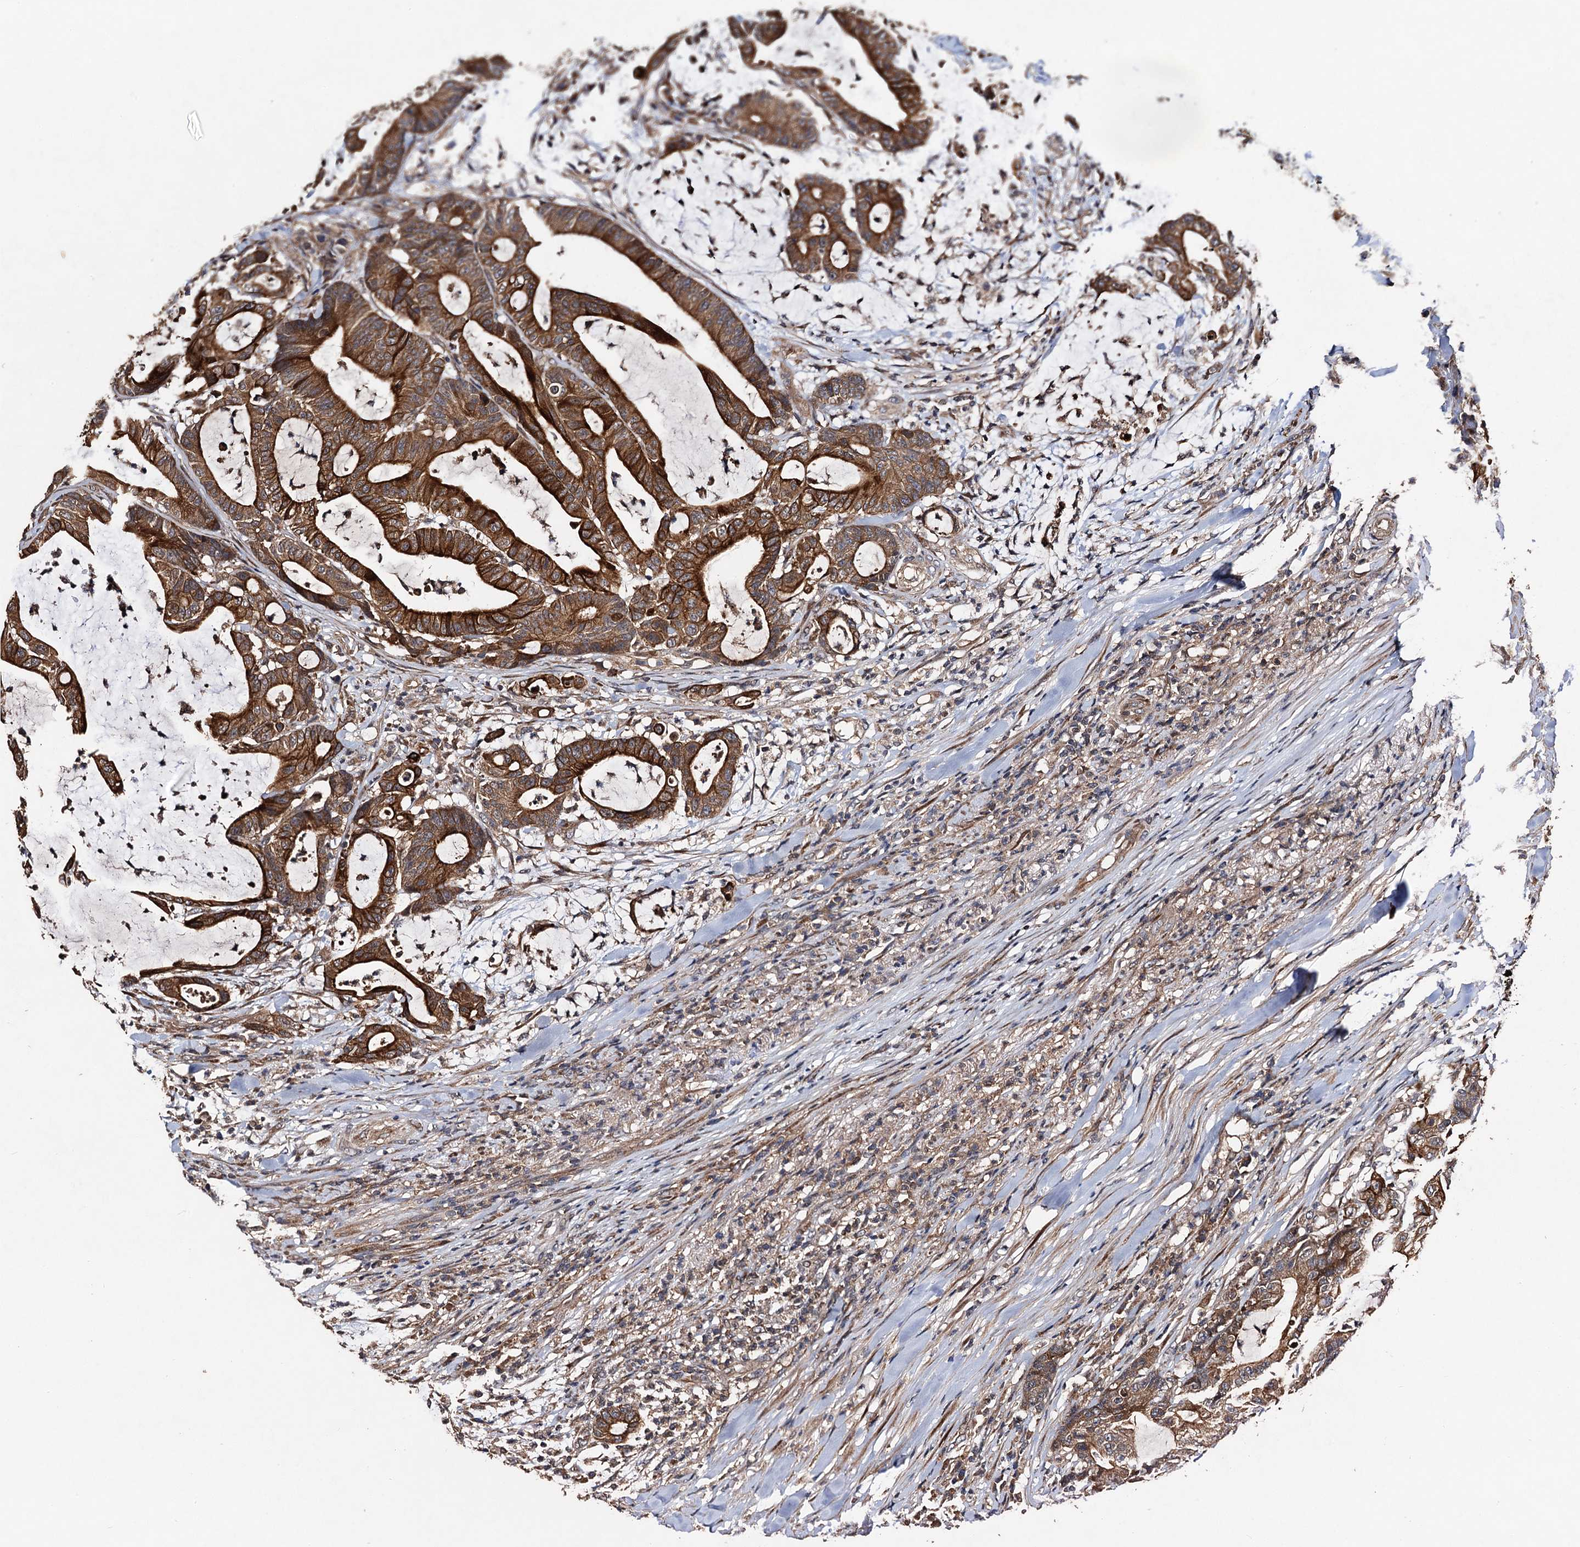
{"staining": {"intensity": "strong", "quantity": ">75%", "location": "cytoplasmic/membranous"}, "tissue": "colorectal cancer", "cell_type": "Tumor cells", "image_type": "cancer", "snomed": [{"axis": "morphology", "description": "Adenocarcinoma, NOS"}, {"axis": "topography", "description": "Colon"}], "caption": "The immunohistochemical stain shows strong cytoplasmic/membranous positivity in tumor cells of adenocarcinoma (colorectal) tissue.", "gene": "TMEM39B", "patient": {"sex": "female", "age": 84}}